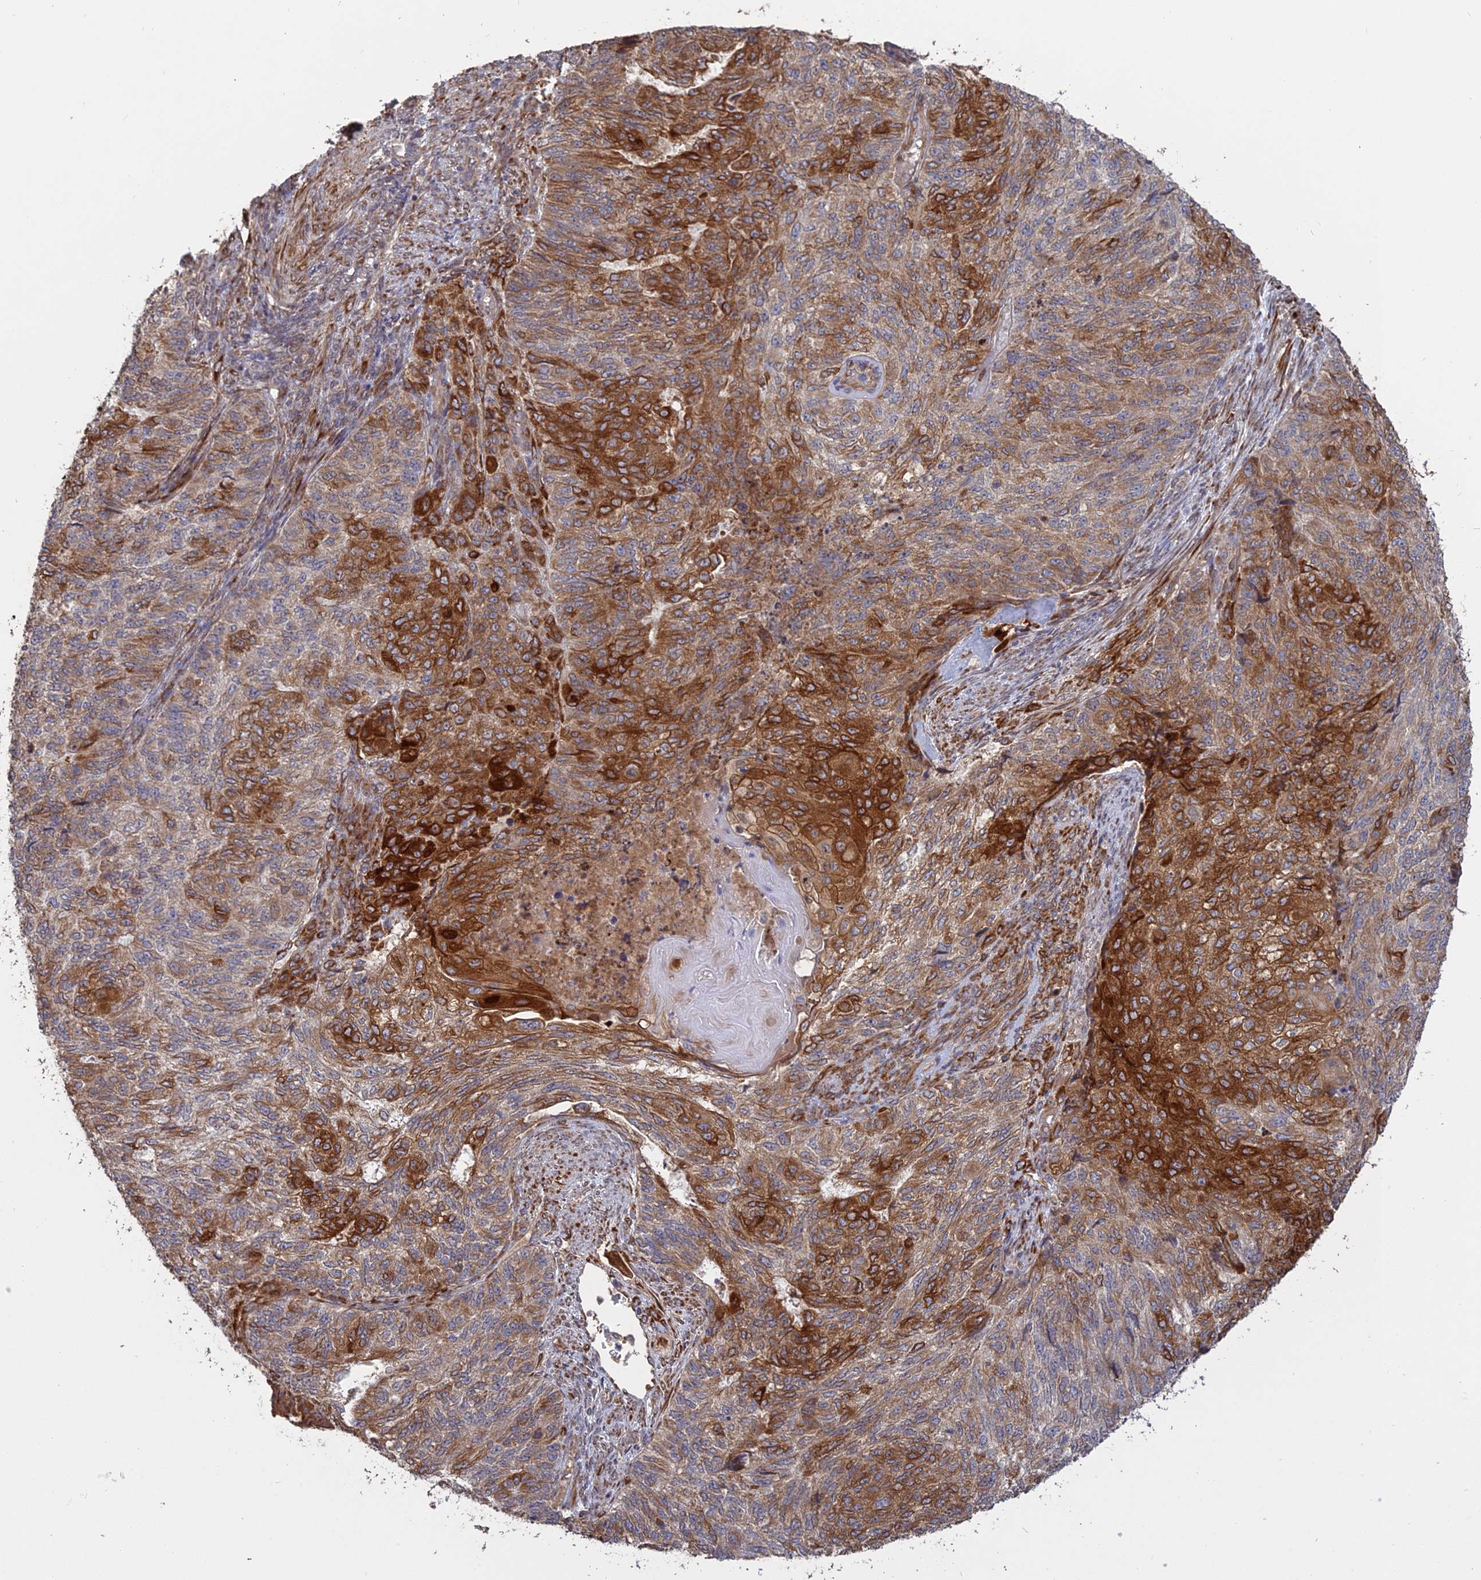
{"staining": {"intensity": "strong", "quantity": "25%-75%", "location": "cytoplasmic/membranous"}, "tissue": "endometrial cancer", "cell_type": "Tumor cells", "image_type": "cancer", "snomed": [{"axis": "morphology", "description": "Adenocarcinoma, NOS"}, {"axis": "topography", "description": "Endometrium"}], "caption": "Immunohistochemical staining of human endometrial cancer (adenocarcinoma) demonstrates high levels of strong cytoplasmic/membranous protein expression in about 25%-75% of tumor cells. Using DAB (brown) and hematoxylin (blue) stains, captured at high magnification using brightfield microscopy.", "gene": "PPIC", "patient": {"sex": "female", "age": 32}}